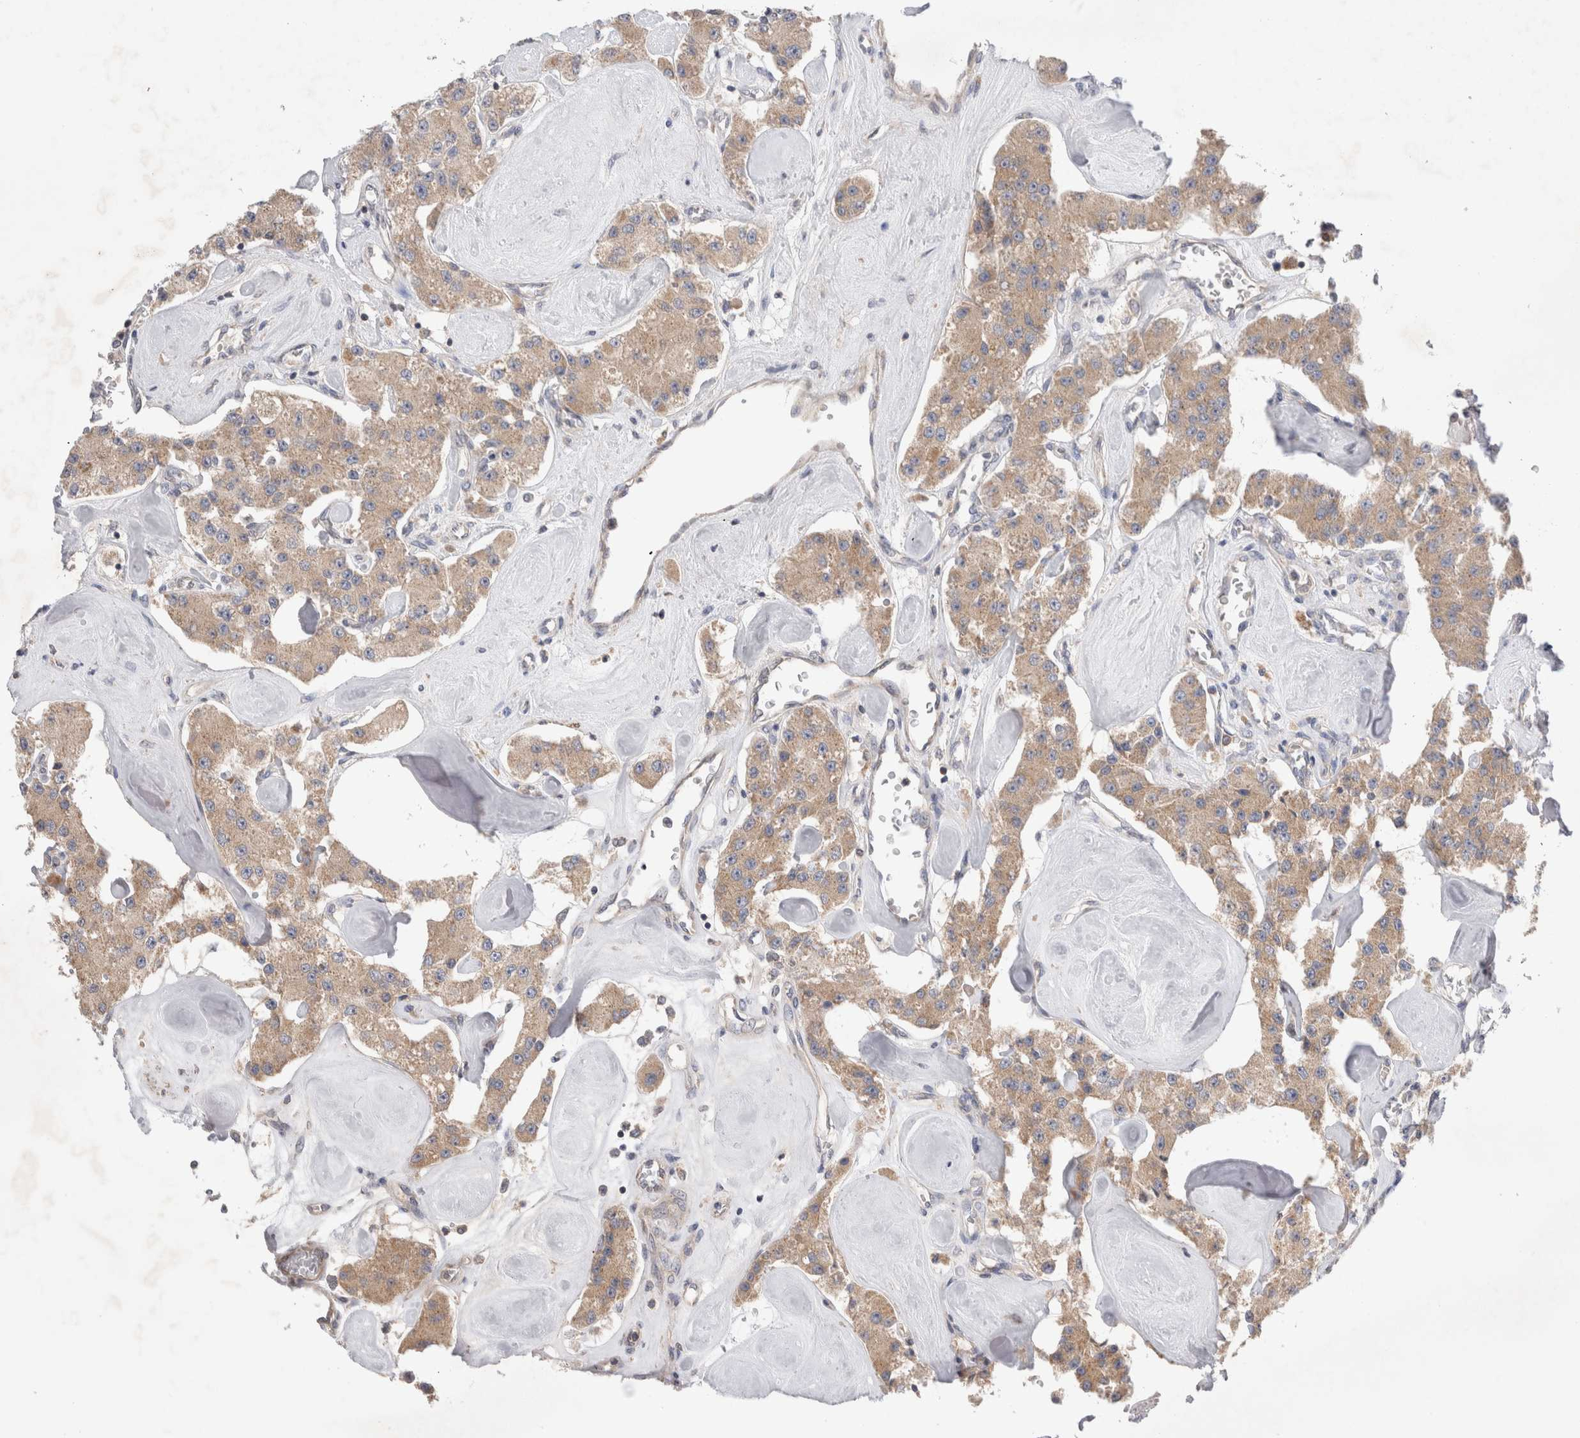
{"staining": {"intensity": "moderate", "quantity": ">75%", "location": "cytoplasmic/membranous"}, "tissue": "carcinoid", "cell_type": "Tumor cells", "image_type": "cancer", "snomed": [{"axis": "morphology", "description": "Carcinoid, malignant, NOS"}, {"axis": "topography", "description": "Pancreas"}], "caption": "Approximately >75% of tumor cells in malignant carcinoid display moderate cytoplasmic/membranous protein staining as visualized by brown immunohistochemical staining.", "gene": "IFT74", "patient": {"sex": "male", "age": 41}}